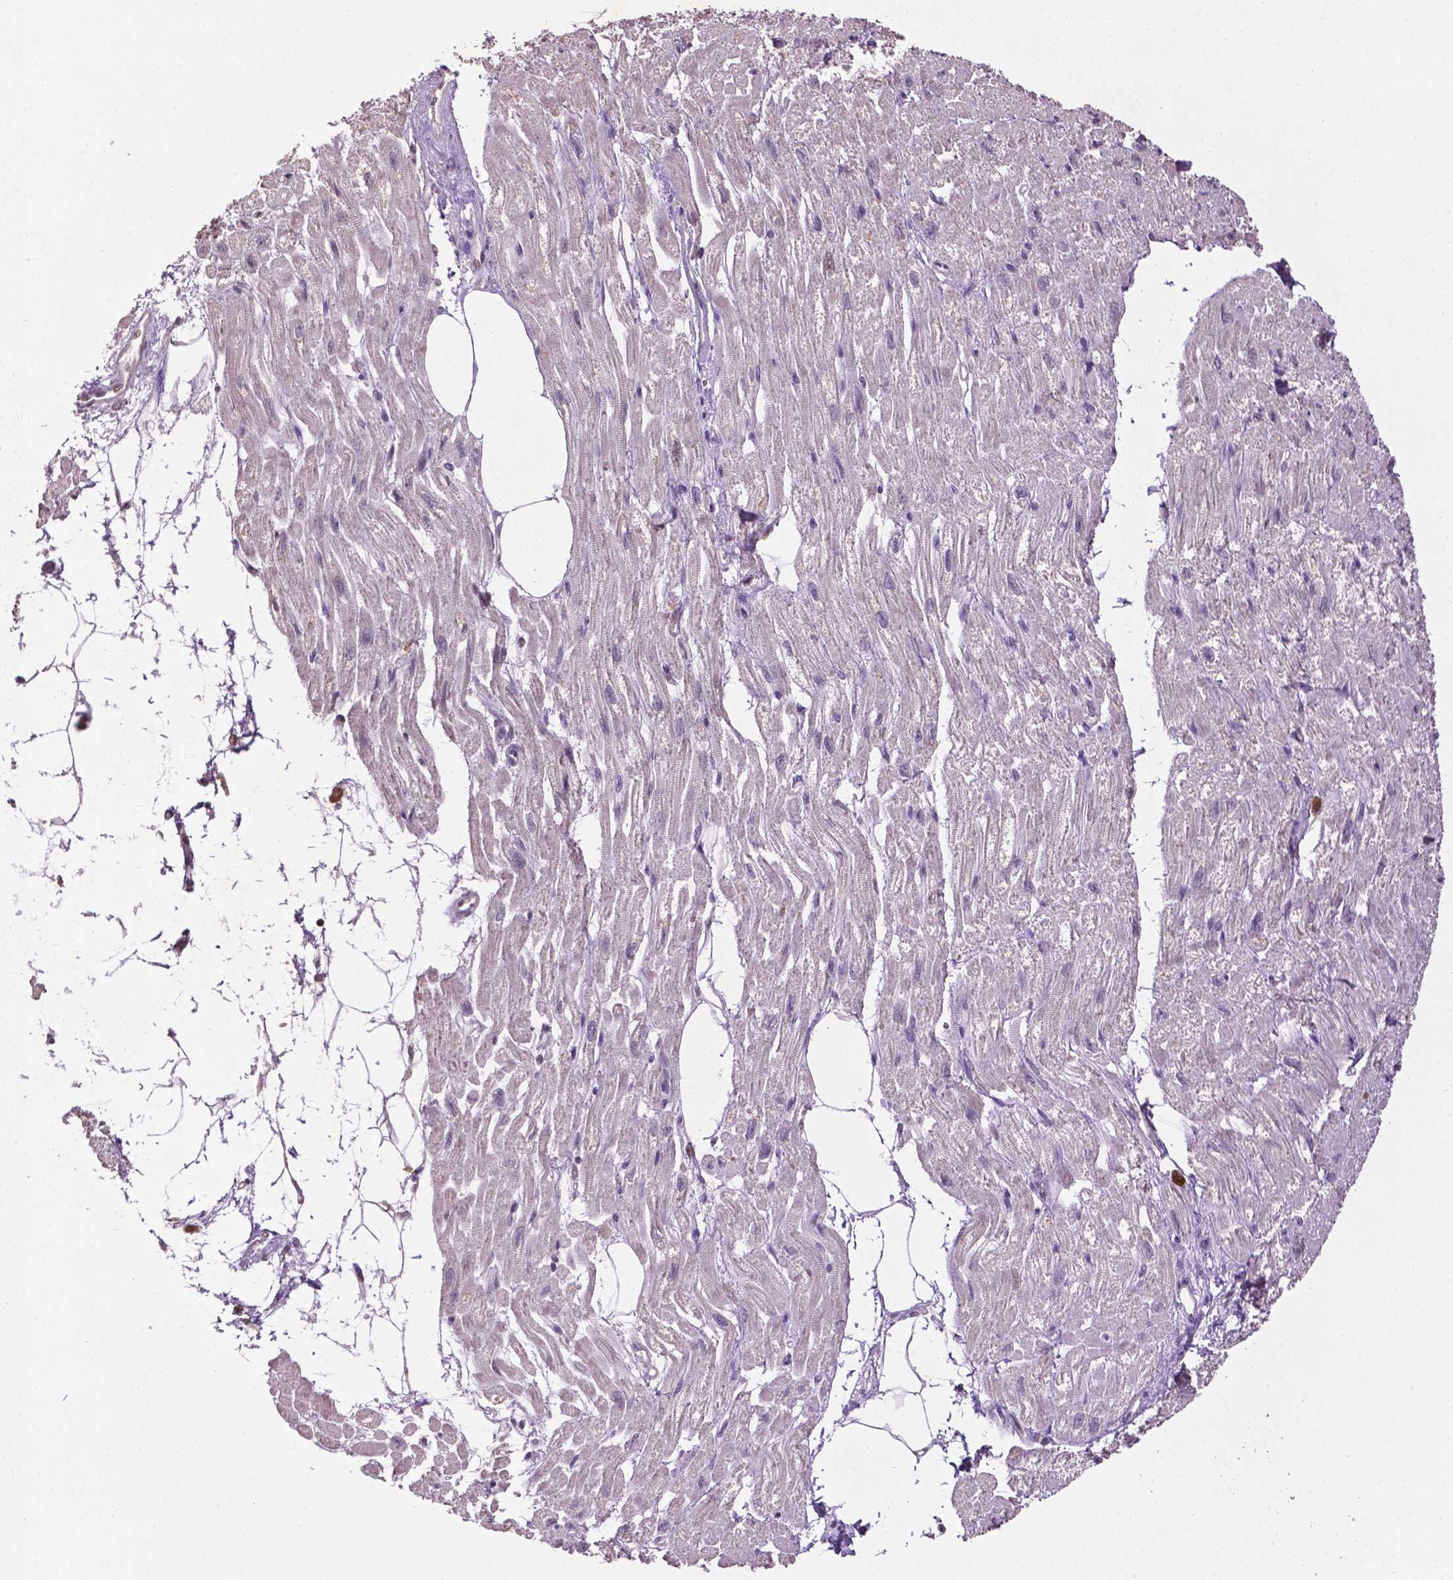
{"staining": {"intensity": "negative", "quantity": "none", "location": "none"}, "tissue": "heart muscle", "cell_type": "Cardiomyocytes", "image_type": "normal", "snomed": [{"axis": "morphology", "description": "Normal tissue, NOS"}, {"axis": "topography", "description": "Heart"}], "caption": "There is no significant expression in cardiomyocytes of heart muscle.", "gene": "NTNG2", "patient": {"sex": "female", "age": 62}}